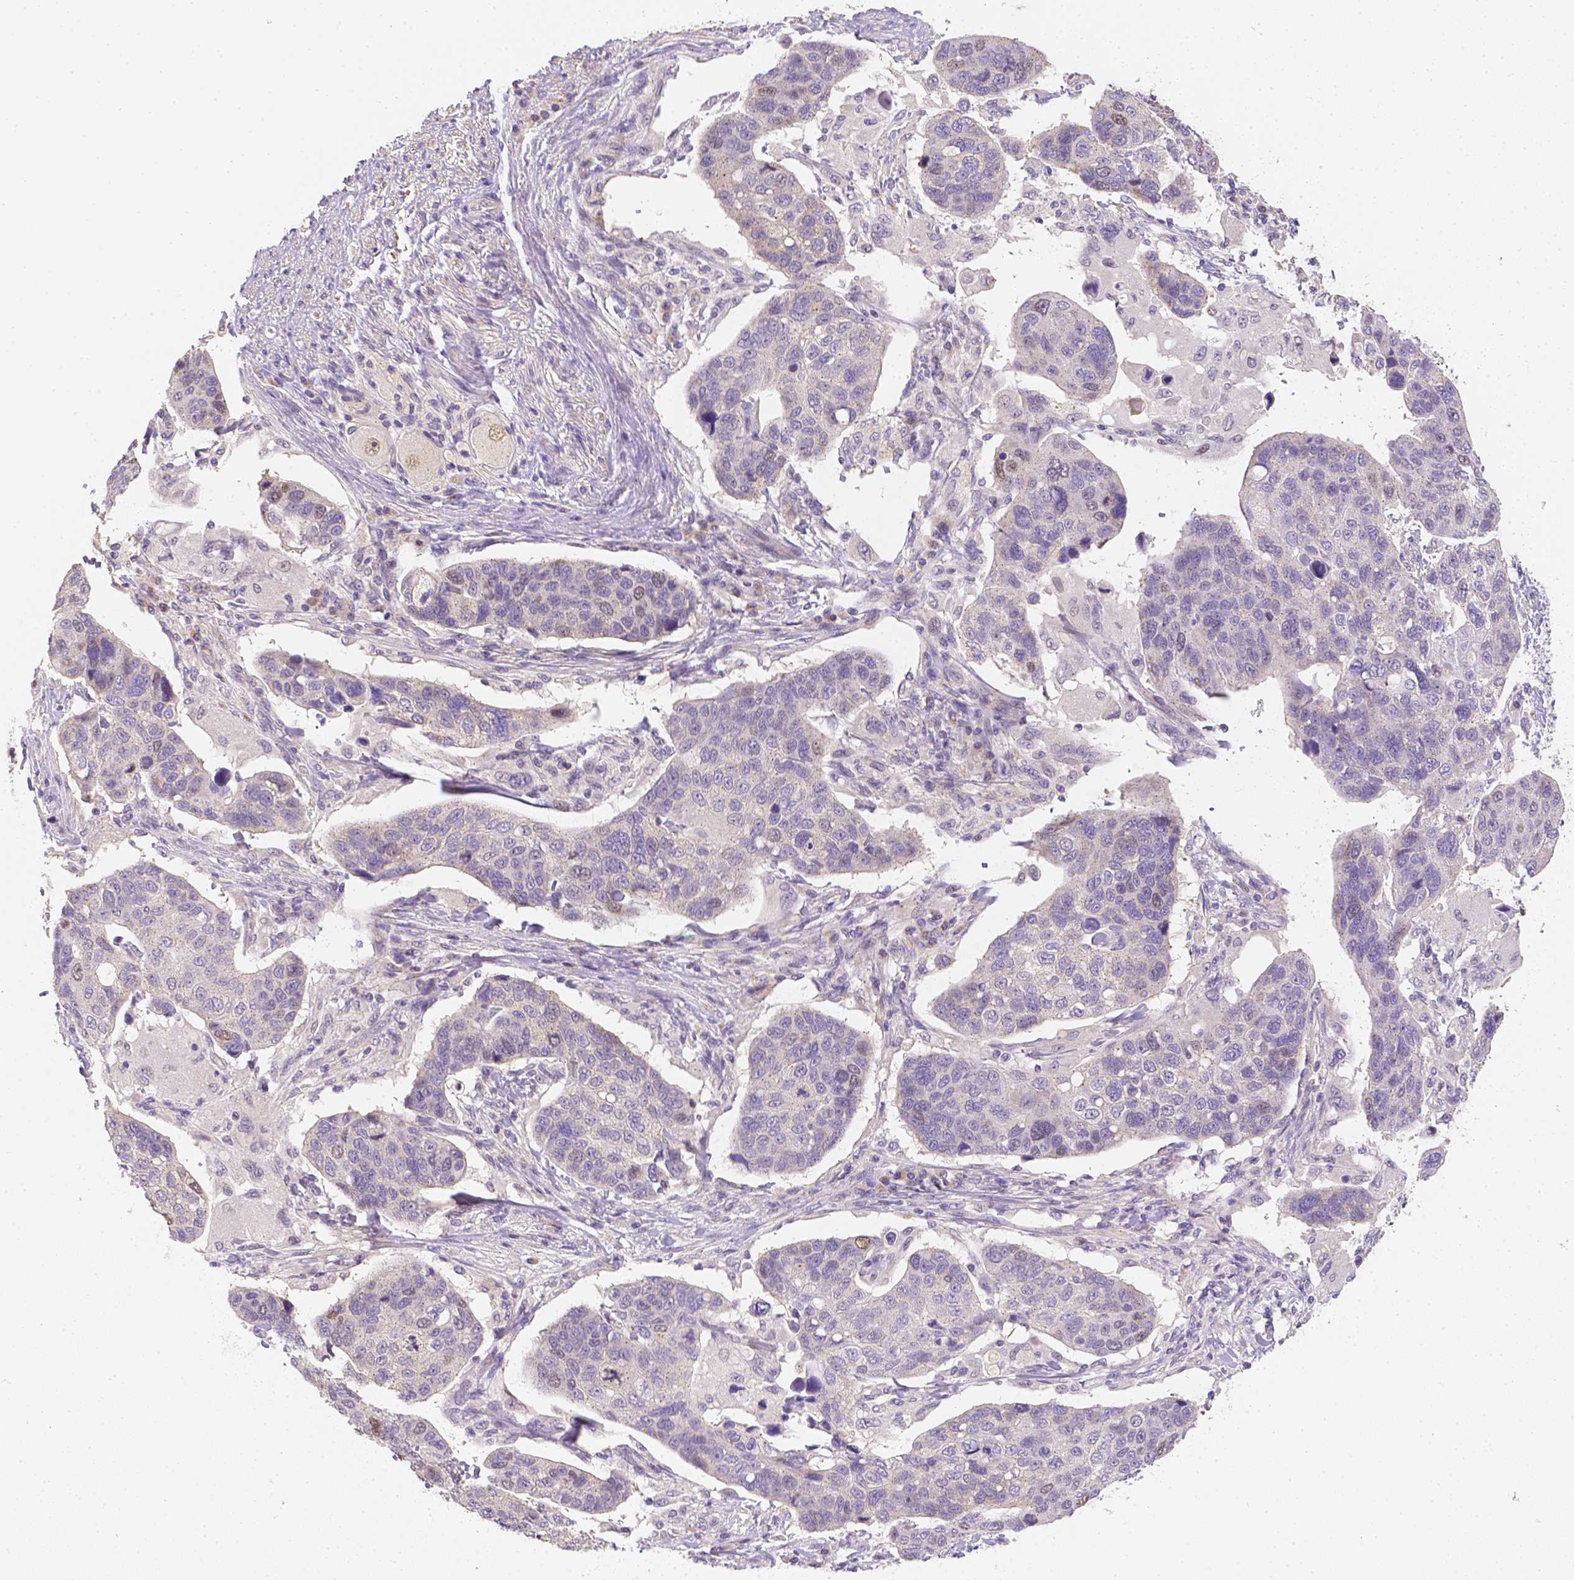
{"staining": {"intensity": "negative", "quantity": "none", "location": "none"}, "tissue": "lung cancer", "cell_type": "Tumor cells", "image_type": "cancer", "snomed": [{"axis": "morphology", "description": "Squamous cell carcinoma, NOS"}, {"axis": "topography", "description": "Lymph node"}, {"axis": "topography", "description": "Lung"}], "caption": "High power microscopy histopathology image of an immunohistochemistry (IHC) micrograph of lung squamous cell carcinoma, revealing no significant positivity in tumor cells.", "gene": "C10orf67", "patient": {"sex": "male", "age": 61}}